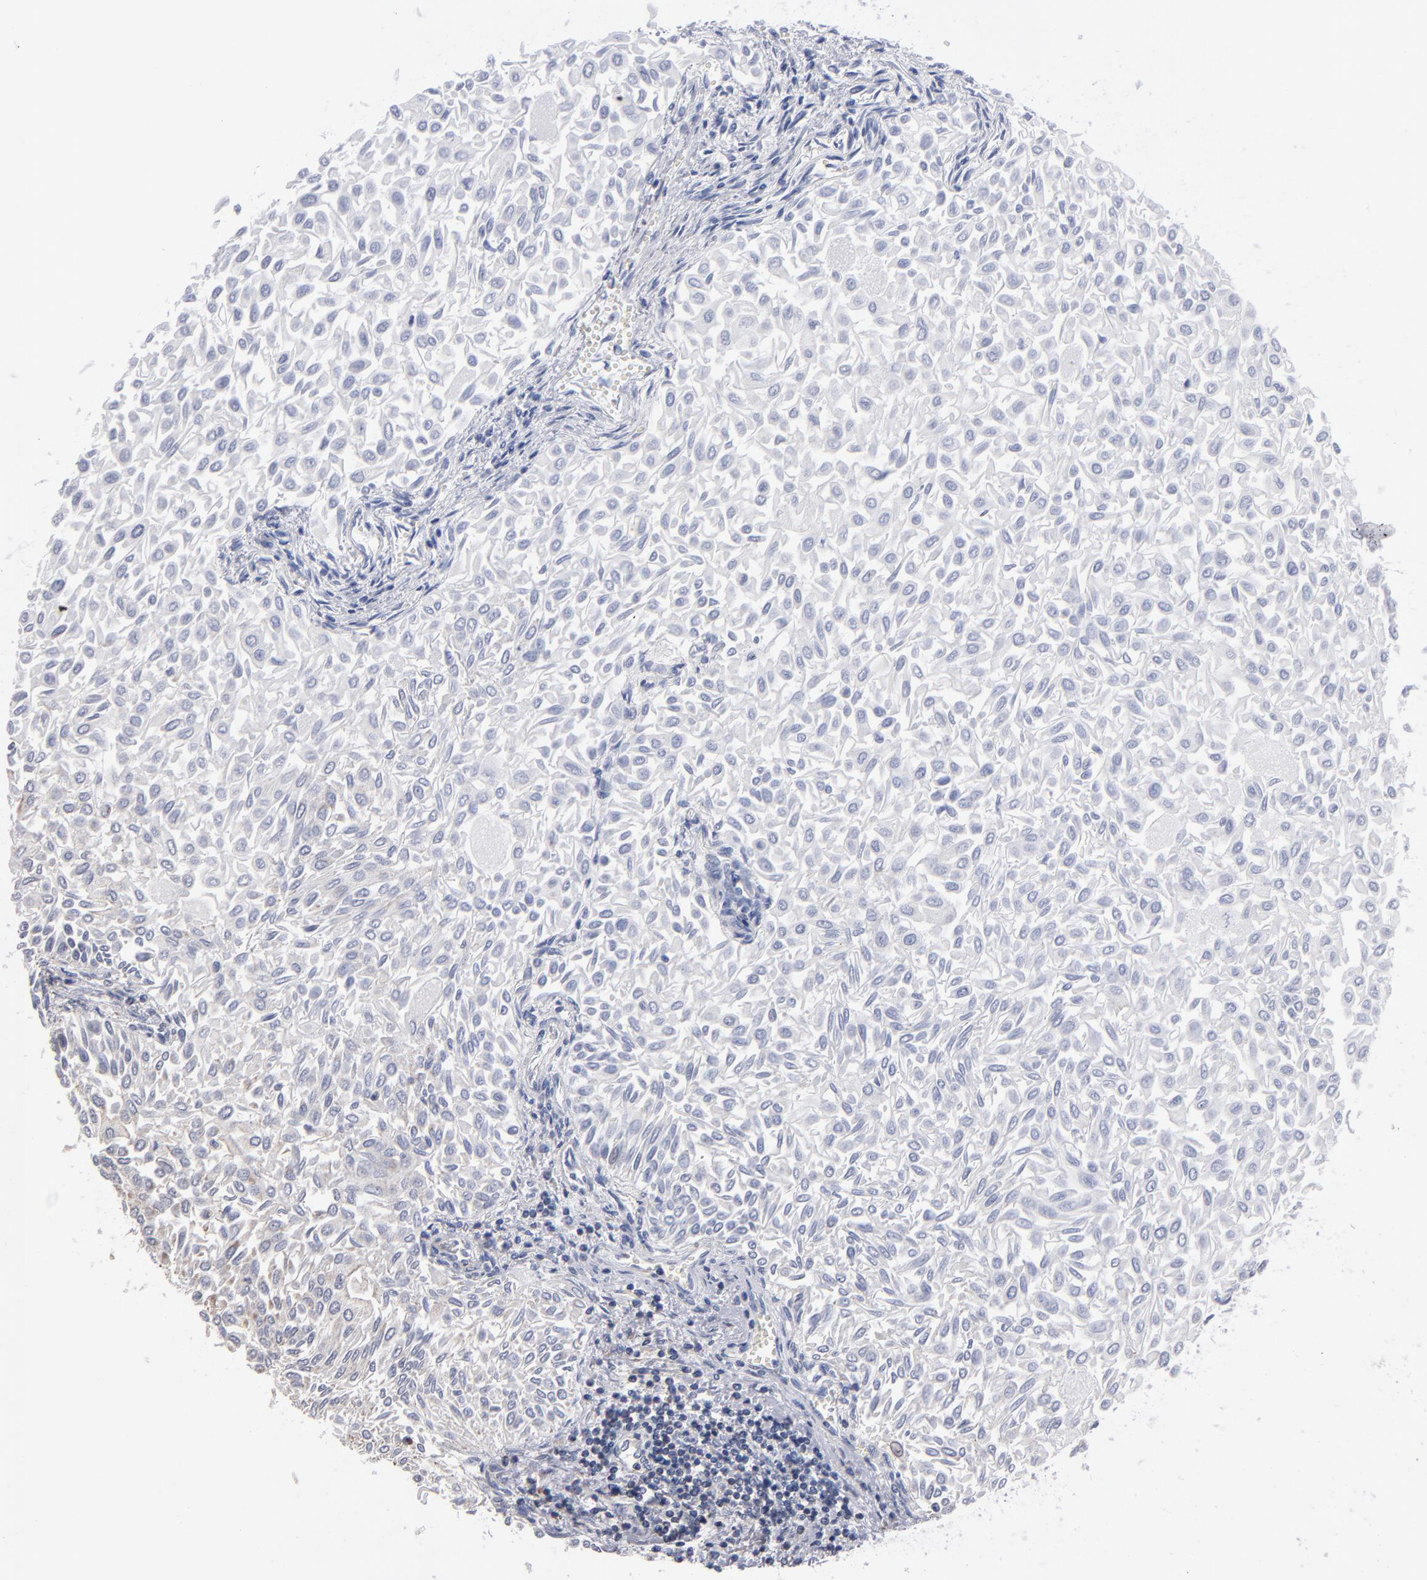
{"staining": {"intensity": "weak", "quantity": "<25%", "location": "cytoplasmic/membranous"}, "tissue": "urothelial cancer", "cell_type": "Tumor cells", "image_type": "cancer", "snomed": [{"axis": "morphology", "description": "Urothelial carcinoma, Low grade"}, {"axis": "topography", "description": "Urinary bladder"}], "caption": "Immunohistochemical staining of urothelial carcinoma (low-grade) exhibits no significant expression in tumor cells.", "gene": "MIPOL1", "patient": {"sex": "male", "age": 64}}